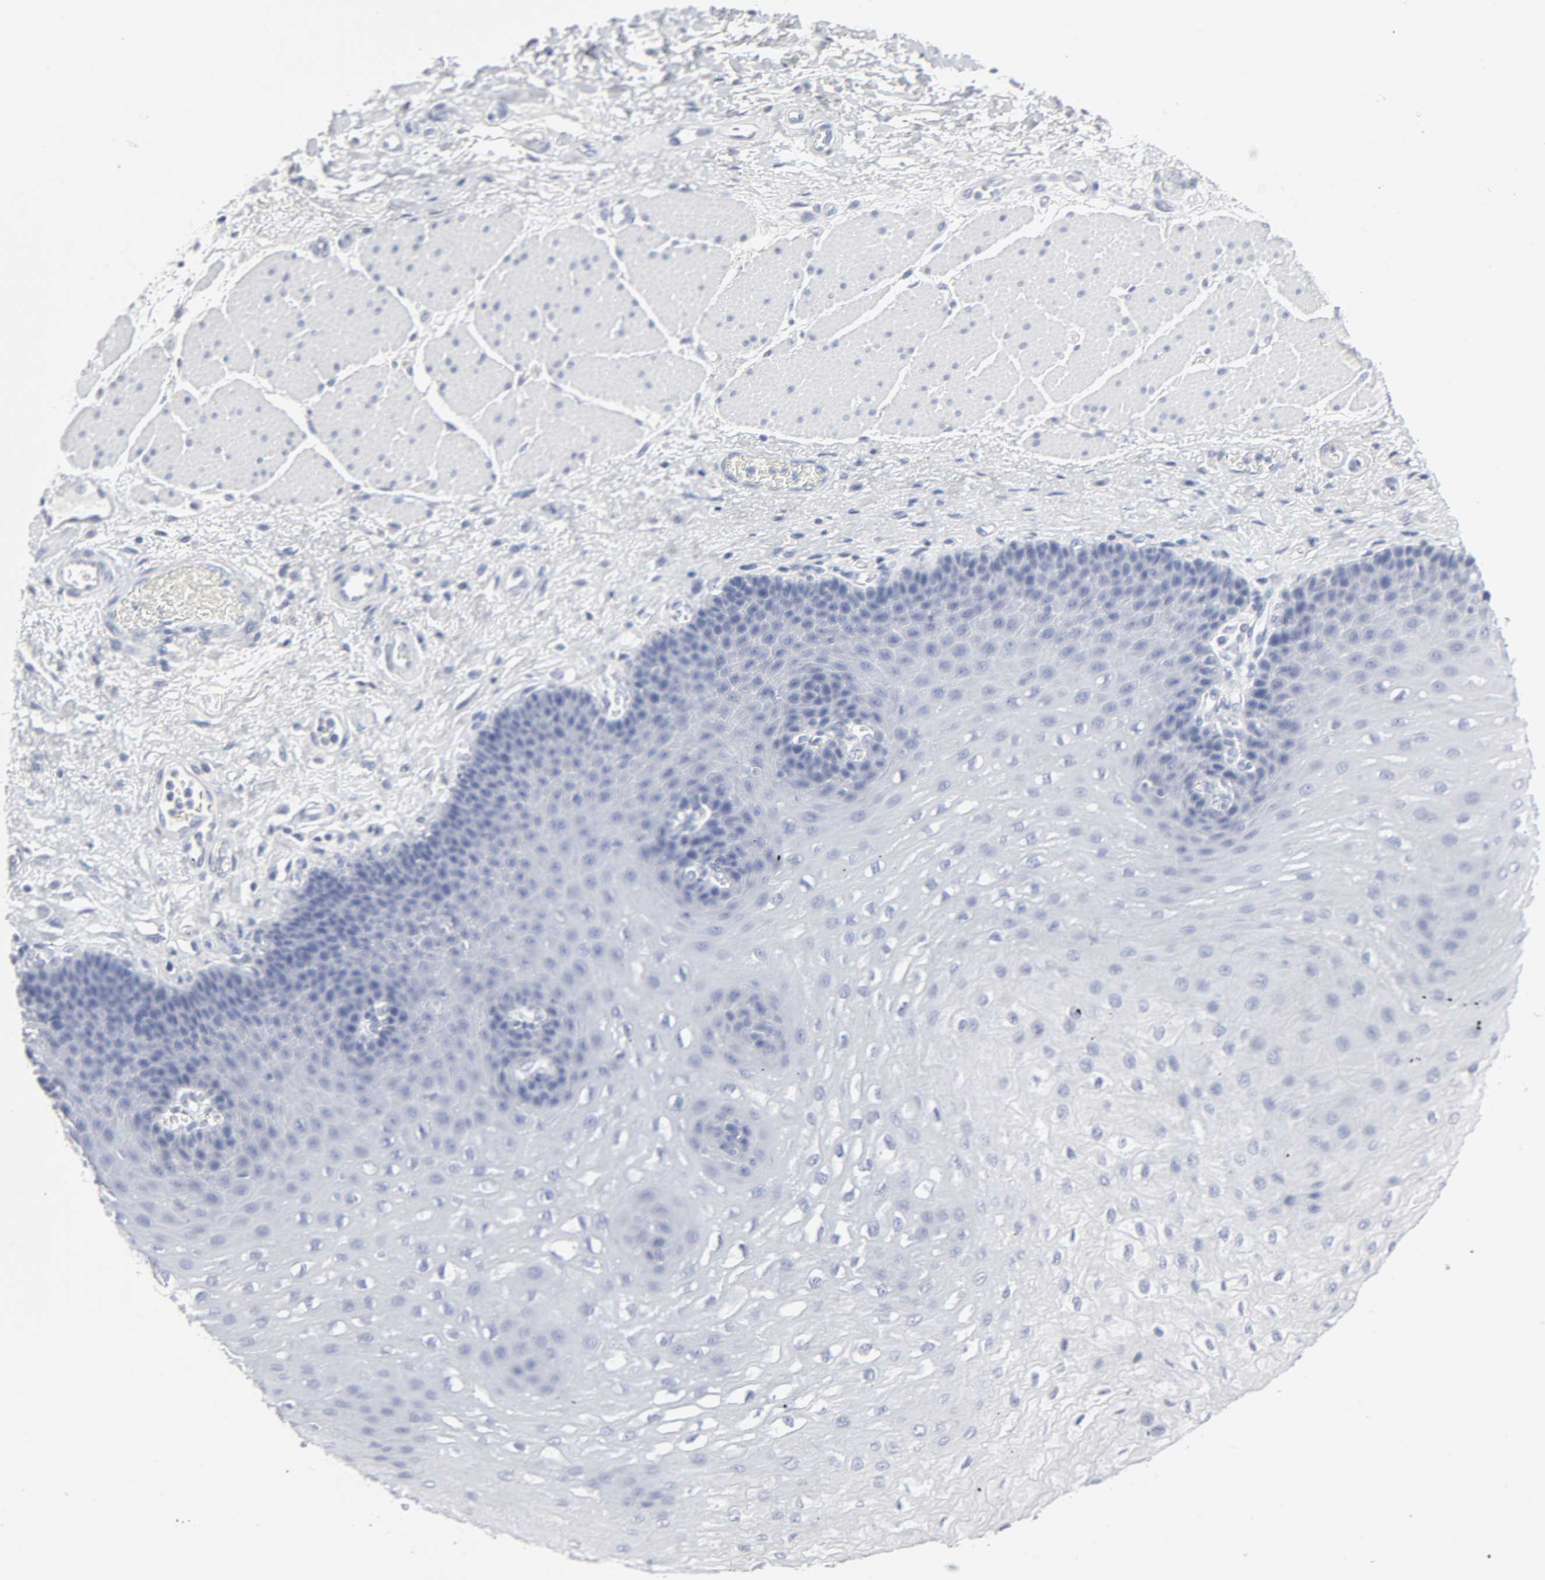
{"staining": {"intensity": "negative", "quantity": "none", "location": "none"}, "tissue": "esophagus", "cell_type": "Squamous epithelial cells", "image_type": "normal", "snomed": [{"axis": "morphology", "description": "Normal tissue, NOS"}, {"axis": "topography", "description": "Esophagus"}], "caption": "Esophagus was stained to show a protein in brown. There is no significant staining in squamous epithelial cells. Brightfield microscopy of IHC stained with DAB (brown) and hematoxylin (blue), captured at high magnification.", "gene": "SLCO1B3", "patient": {"sex": "female", "age": 72}}